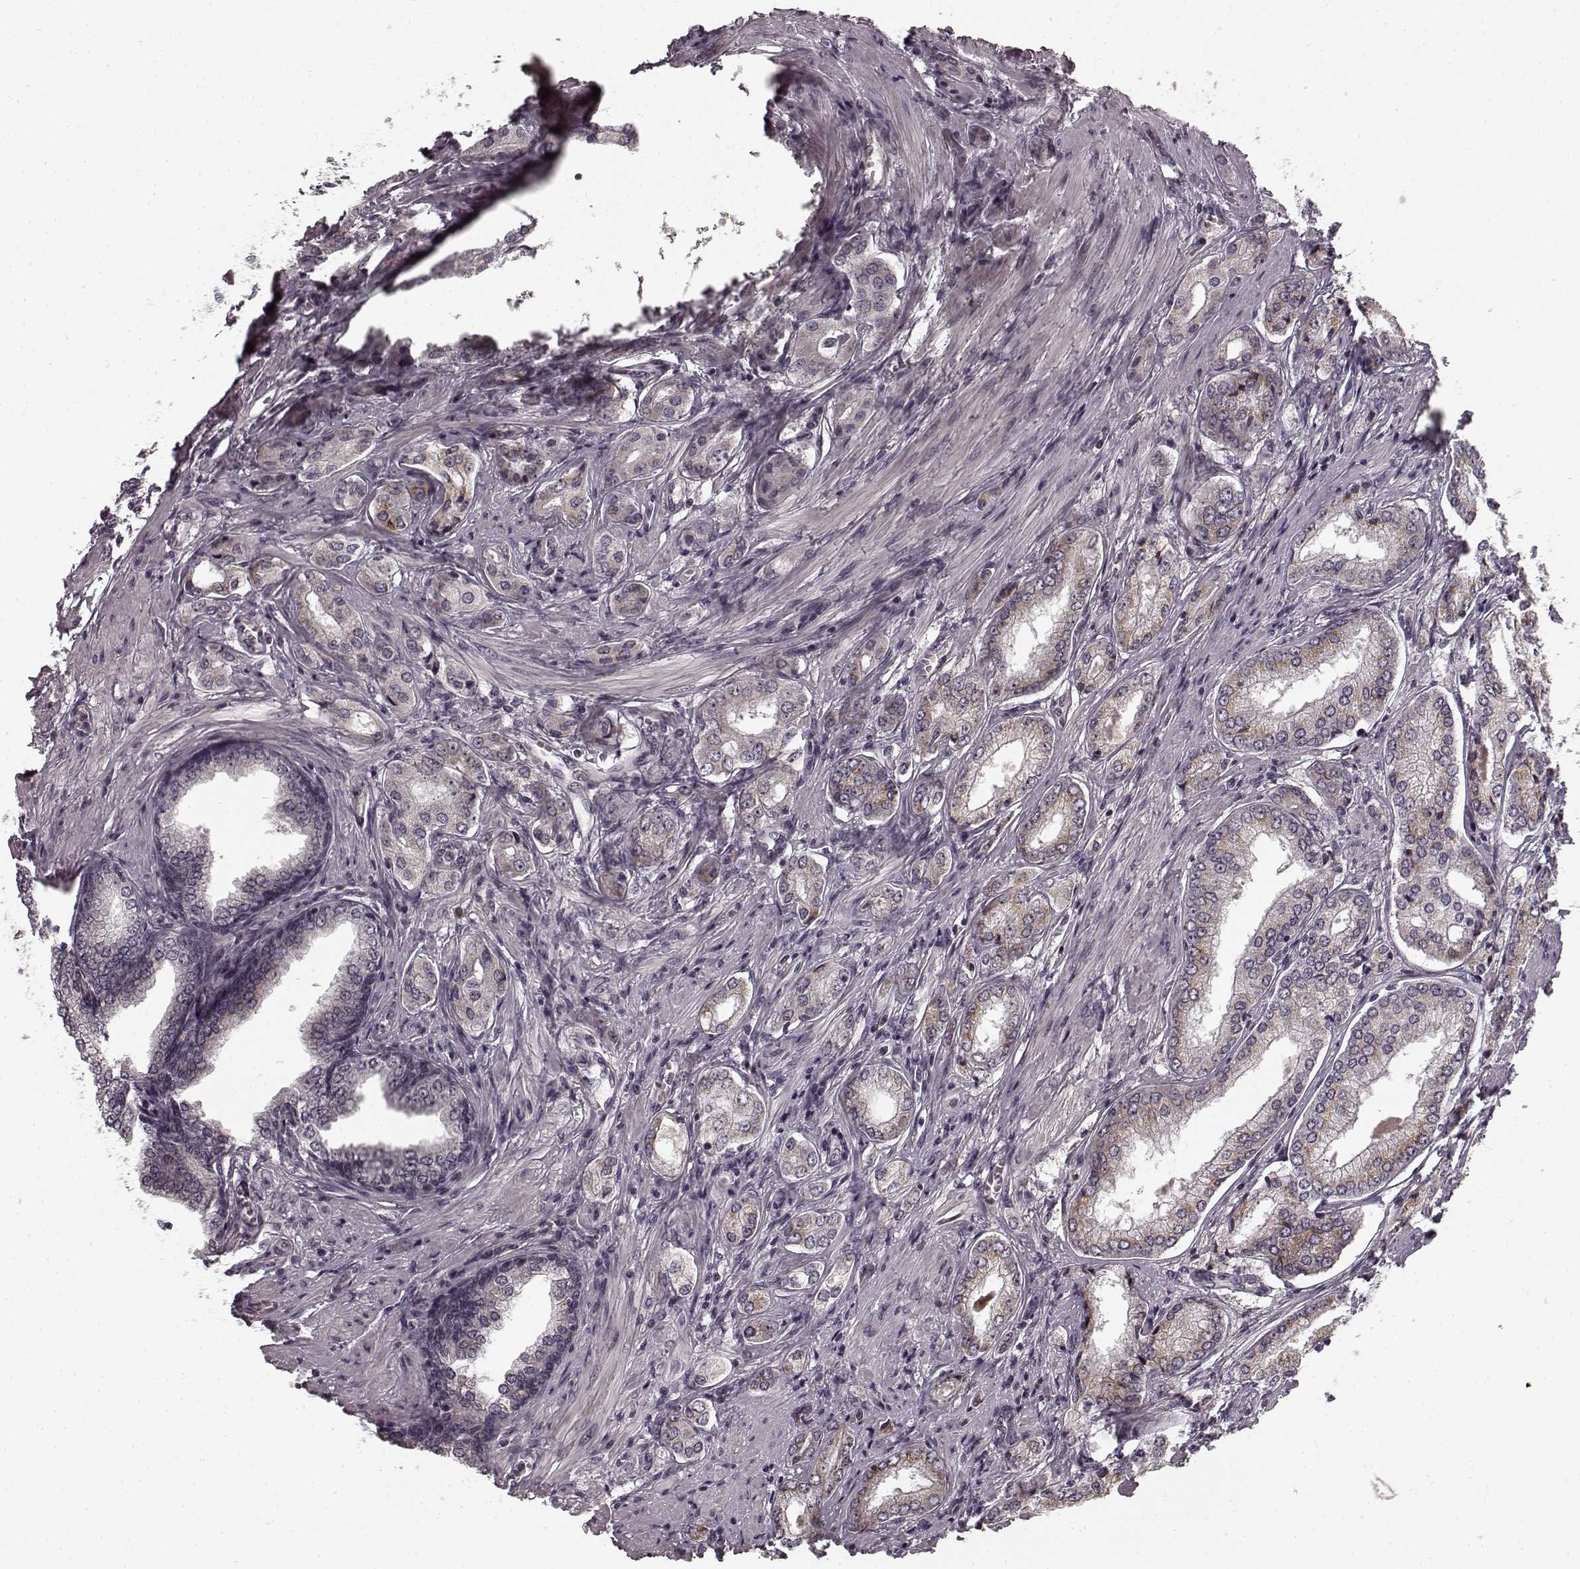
{"staining": {"intensity": "weak", "quantity": "<25%", "location": "cytoplasmic/membranous"}, "tissue": "prostate cancer", "cell_type": "Tumor cells", "image_type": "cancer", "snomed": [{"axis": "morphology", "description": "Adenocarcinoma, NOS"}, {"axis": "topography", "description": "Prostate"}], "caption": "Tumor cells are negative for brown protein staining in adenocarcinoma (prostate).", "gene": "FAM234B", "patient": {"sex": "male", "age": 63}}